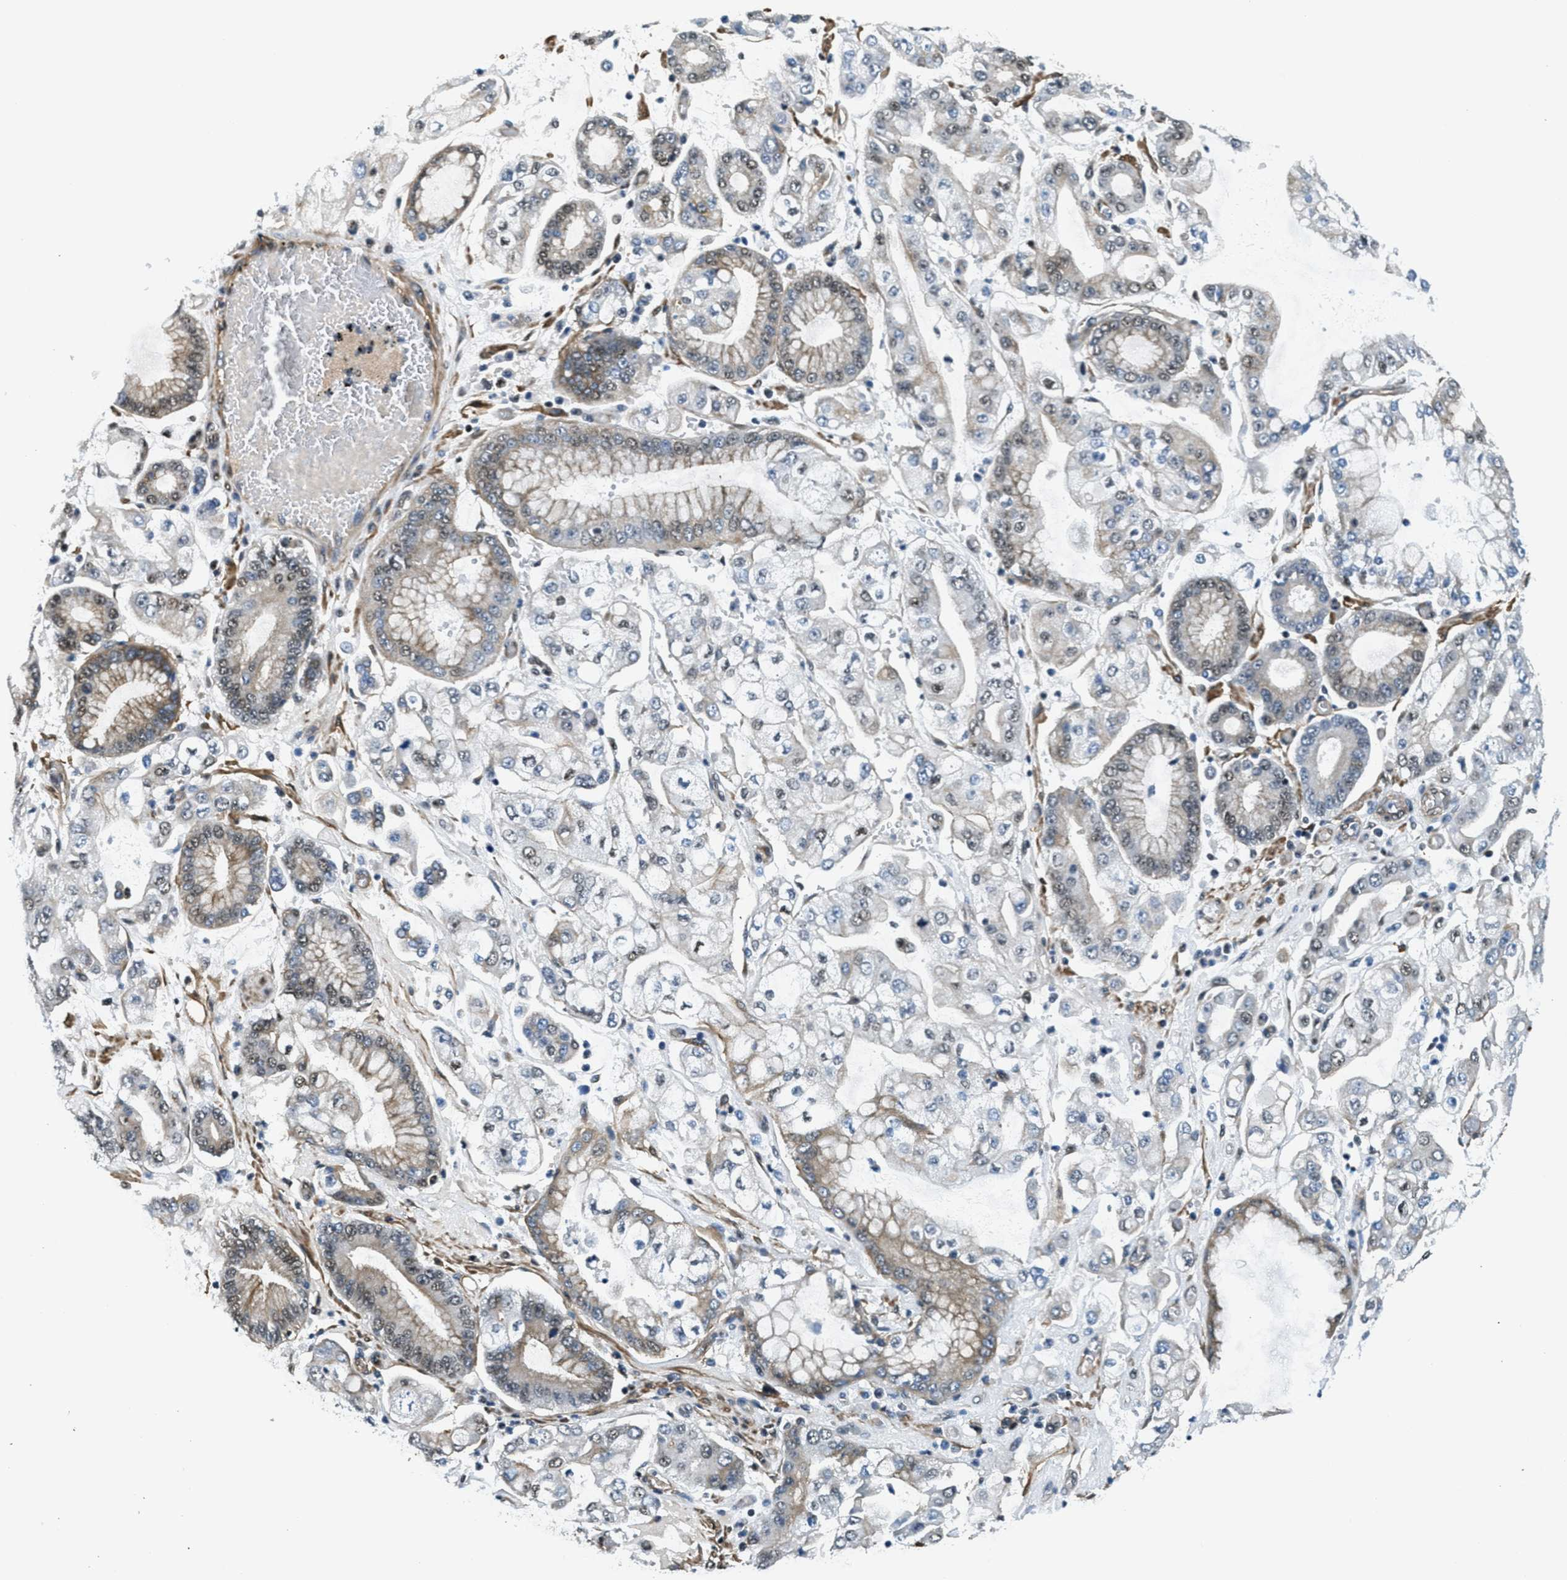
{"staining": {"intensity": "moderate", "quantity": "<25%", "location": "cytoplasmic/membranous,nuclear"}, "tissue": "stomach cancer", "cell_type": "Tumor cells", "image_type": "cancer", "snomed": [{"axis": "morphology", "description": "Adenocarcinoma, NOS"}, {"axis": "topography", "description": "Stomach"}], "caption": "Moderate cytoplasmic/membranous and nuclear staining for a protein is seen in about <25% of tumor cells of stomach cancer (adenocarcinoma) using immunohistochemistry (IHC).", "gene": "CFAP36", "patient": {"sex": "male", "age": 76}}